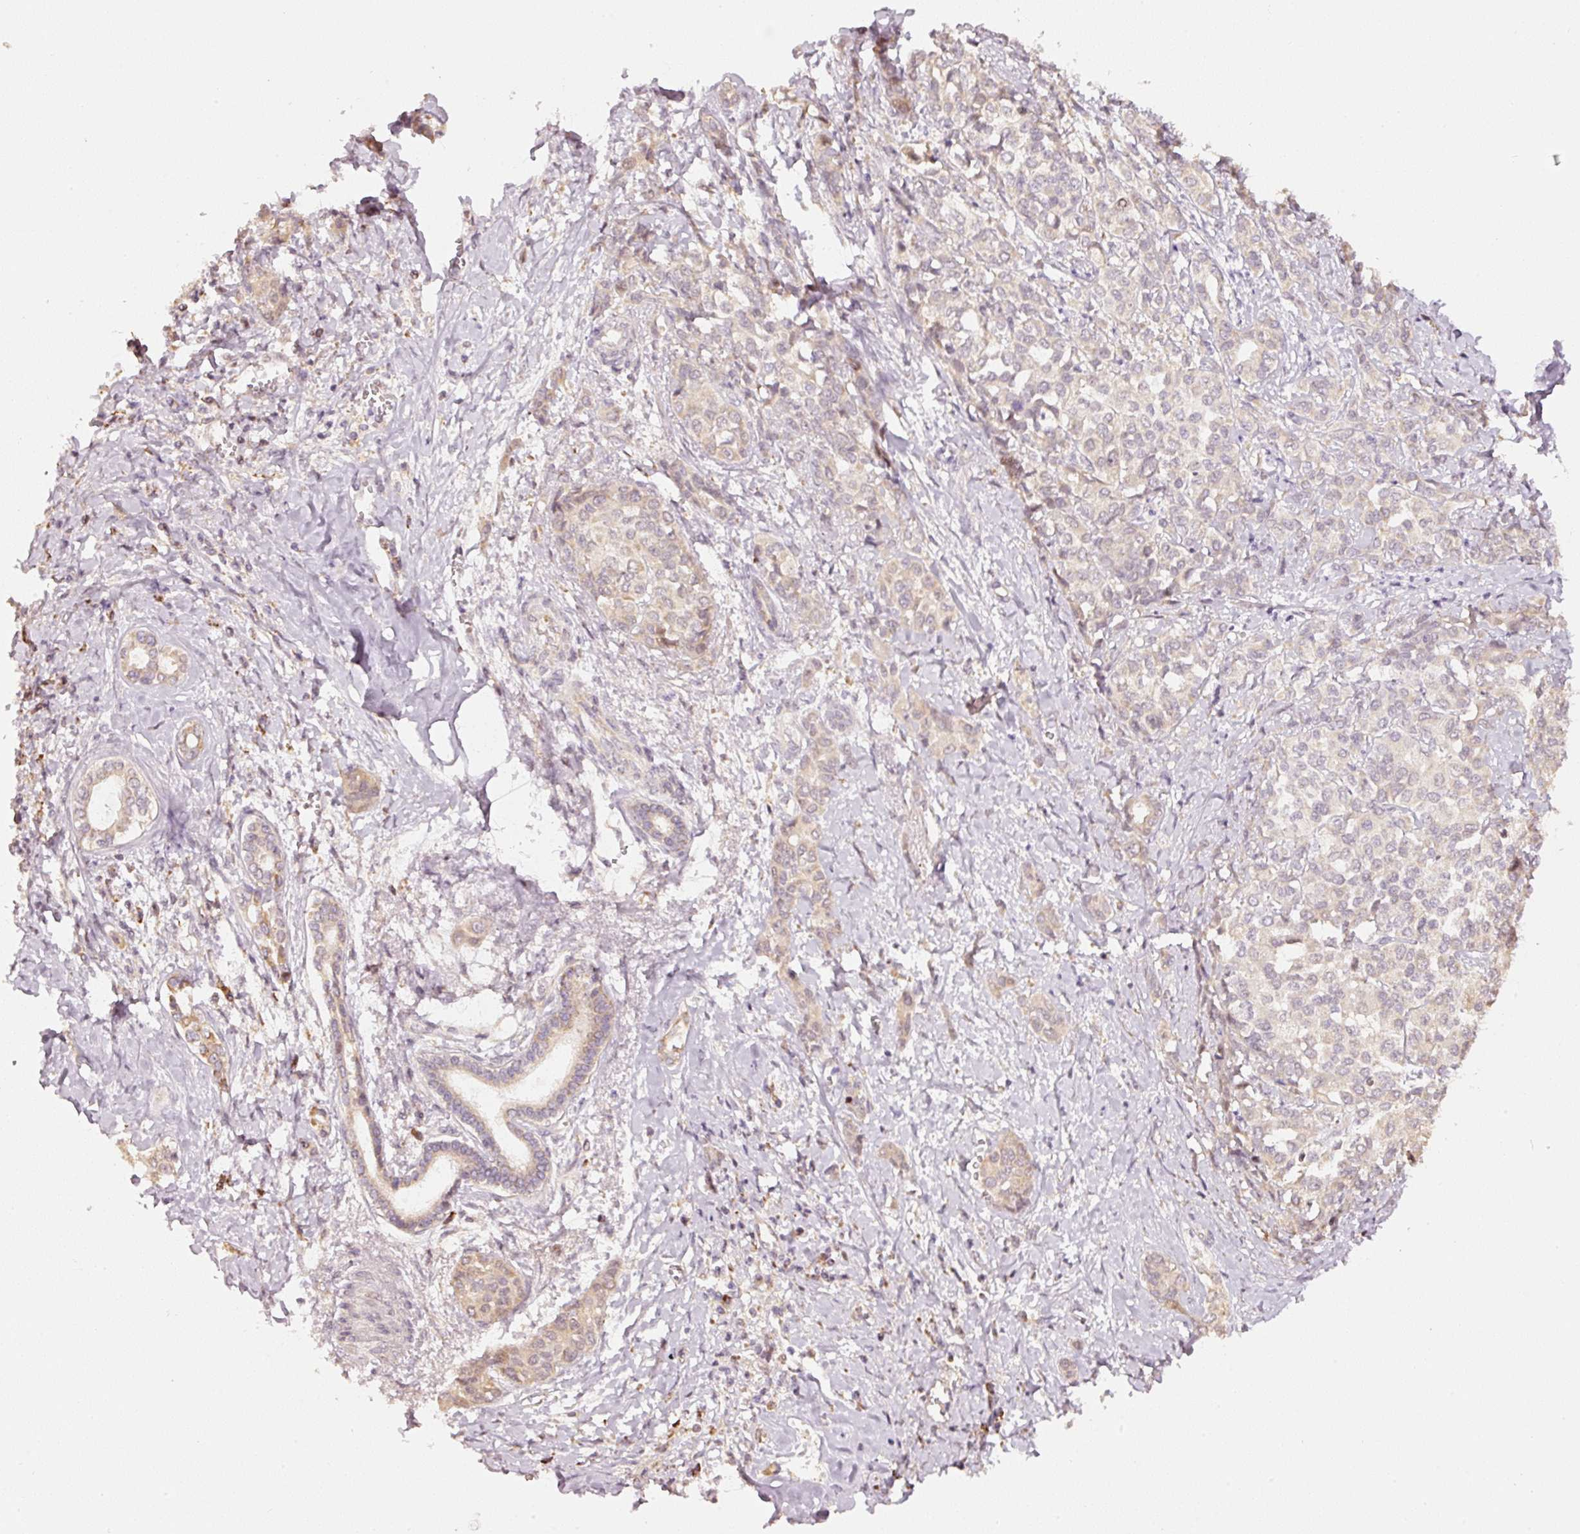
{"staining": {"intensity": "weak", "quantity": "<25%", "location": "cytoplasmic/membranous"}, "tissue": "liver cancer", "cell_type": "Tumor cells", "image_type": "cancer", "snomed": [{"axis": "morphology", "description": "Cholangiocarcinoma"}, {"axis": "topography", "description": "Liver"}], "caption": "Liver cholangiocarcinoma was stained to show a protein in brown. There is no significant staining in tumor cells.", "gene": "RAB35", "patient": {"sex": "female", "age": 77}}